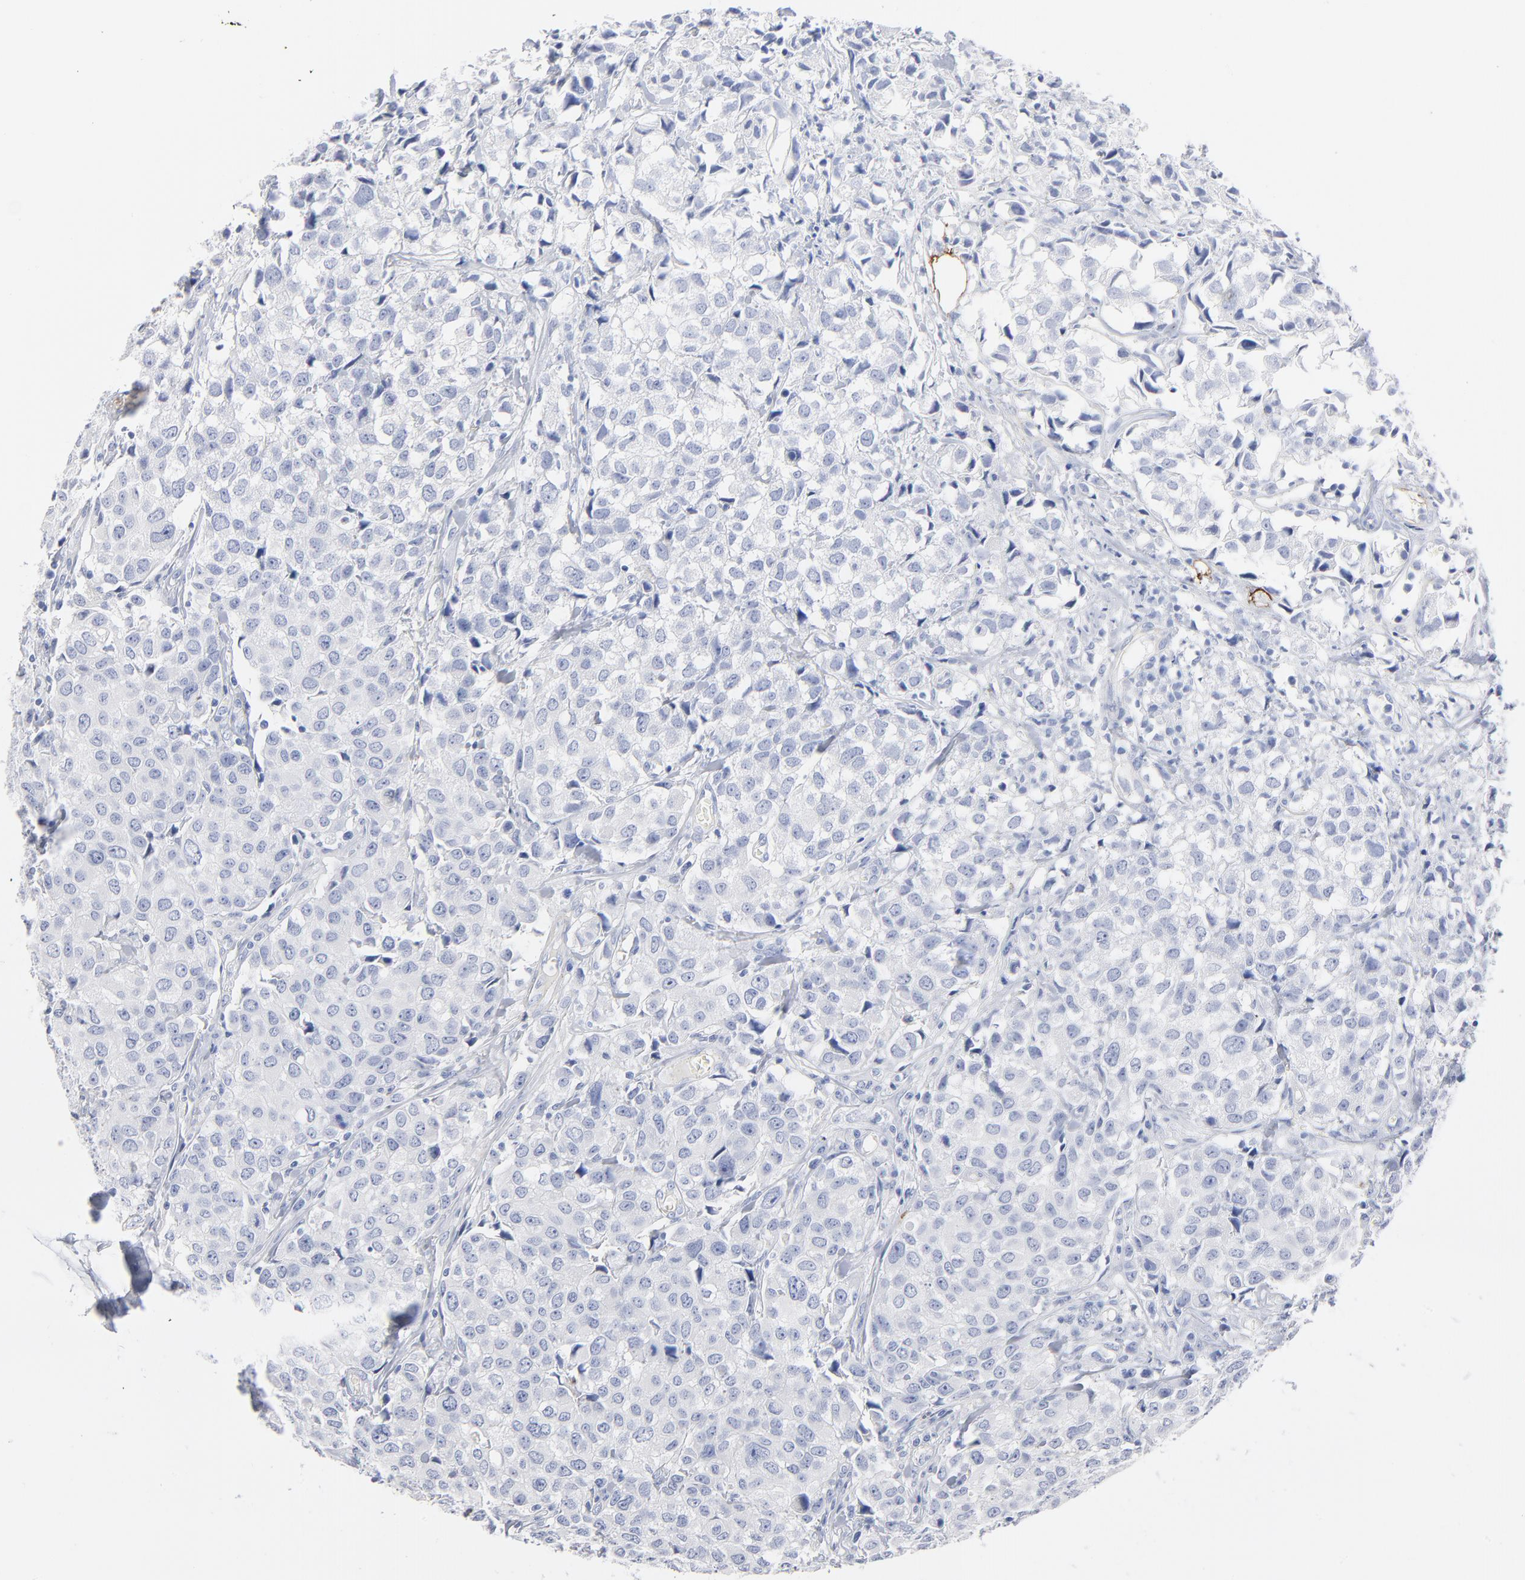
{"staining": {"intensity": "negative", "quantity": "none", "location": "none"}, "tissue": "urothelial cancer", "cell_type": "Tumor cells", "image_type": "cancer", "snomed": [{"axis": "morphology", "description": "Urothelial carcinoma, High grade"}, {"axis": "topography", "description": "Urinary bladder"}], "caption": "A histopathology image of high-grade urothelial carcinoma stained for a protein demonstrates no brown staining in tumor cells. (Immunohistochemistry, brightfield microscopy, high magnification).", "gene": "AGTR1", "patient": {"sex": "female", "age": 75}}